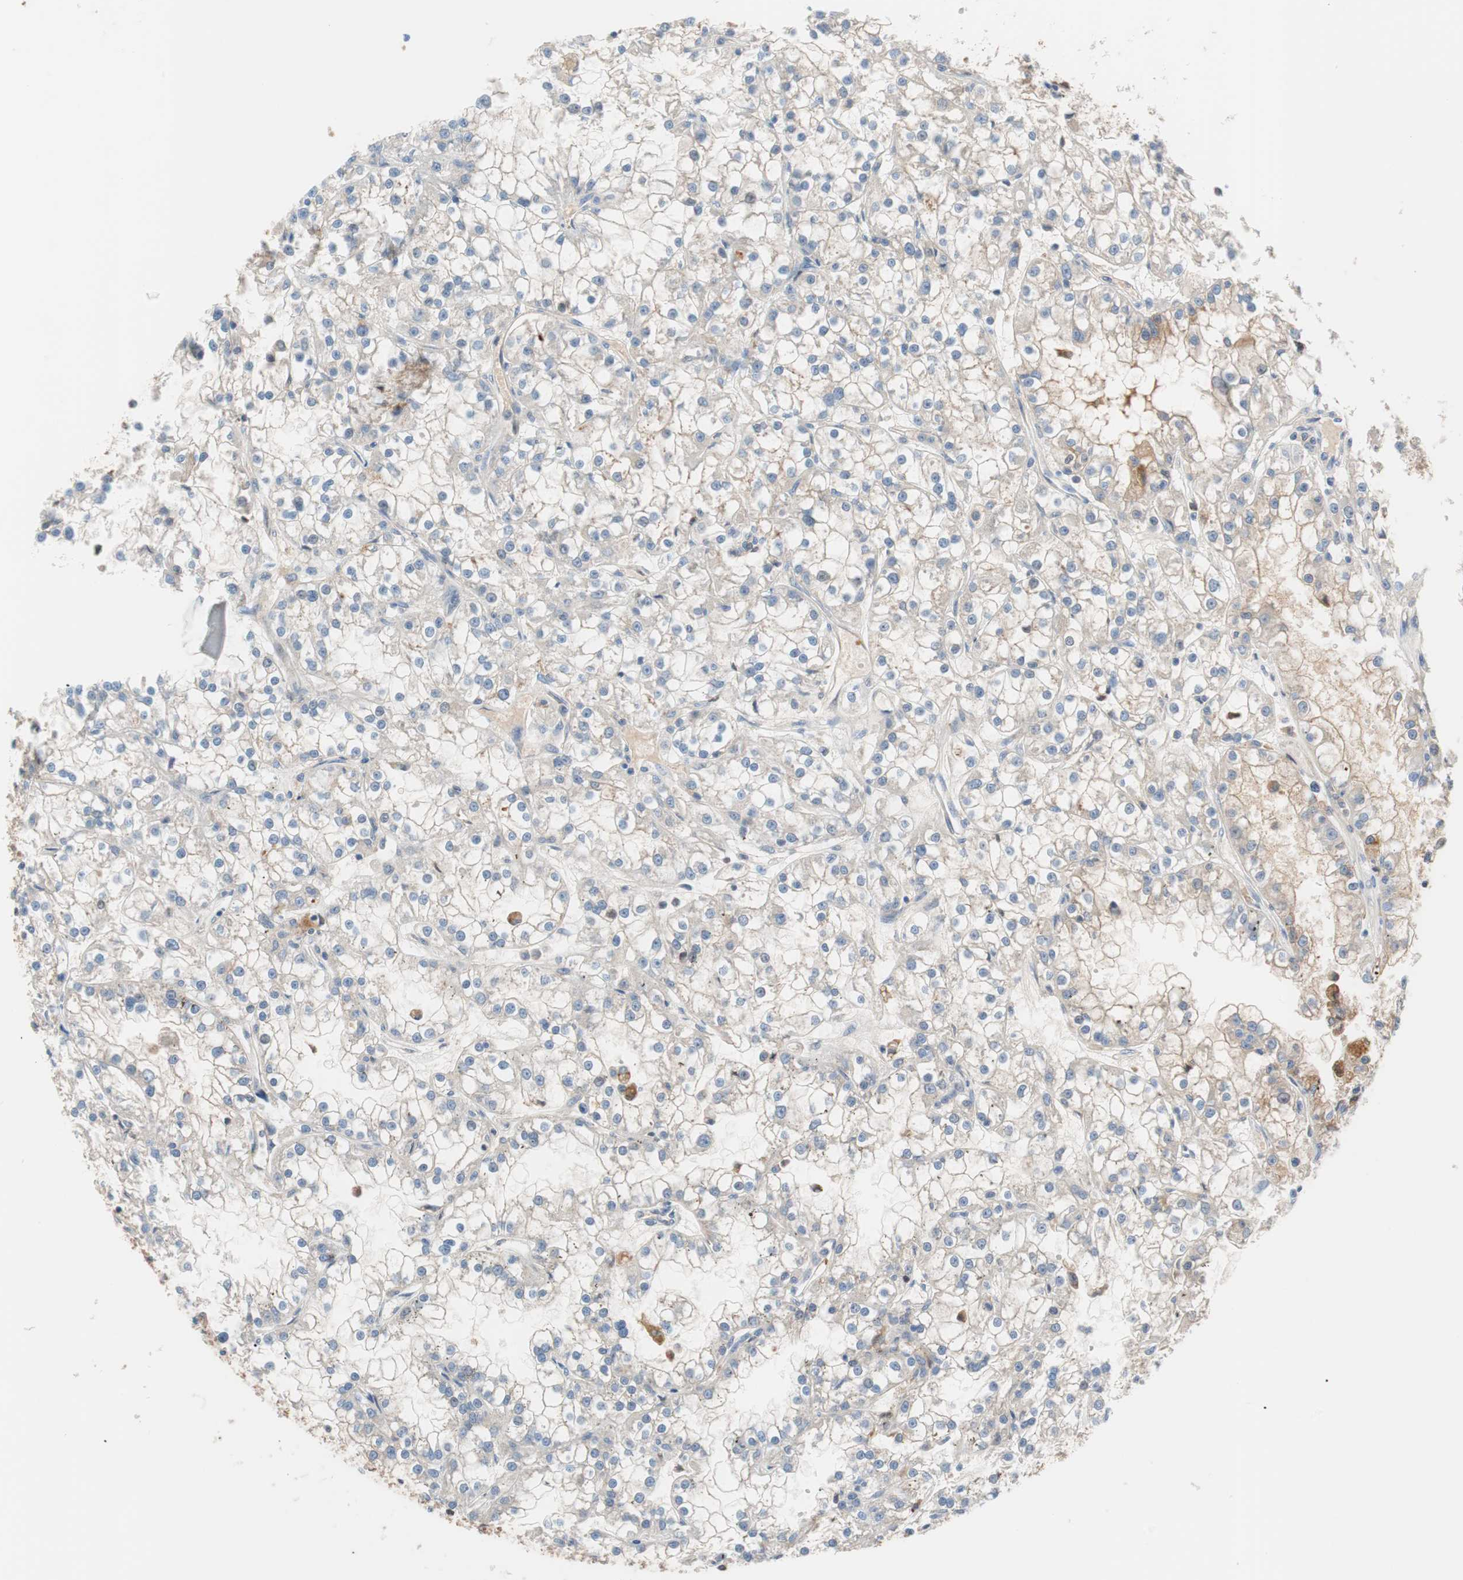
{"staining": {"intensity": "weak", "quantity": "<25%", "location": "cytoplasmic/membranous"}, "tissue": "renal cancer", "cell_type": "Tumor cells", "image_type": "cancer", "snomed": [{"axis": "morphology", "description": "Adenocarcinoma, NOS"}, {"axis": "topography", "description": "Kidney"}], "caption": "There is no significant expression in tumor cells of renal cancer. (DAB (3,3'-diaminobenzidine) IHC, high magnification).", "gene": "RBP4", "patient": {"sex": "female", "age": 52}}